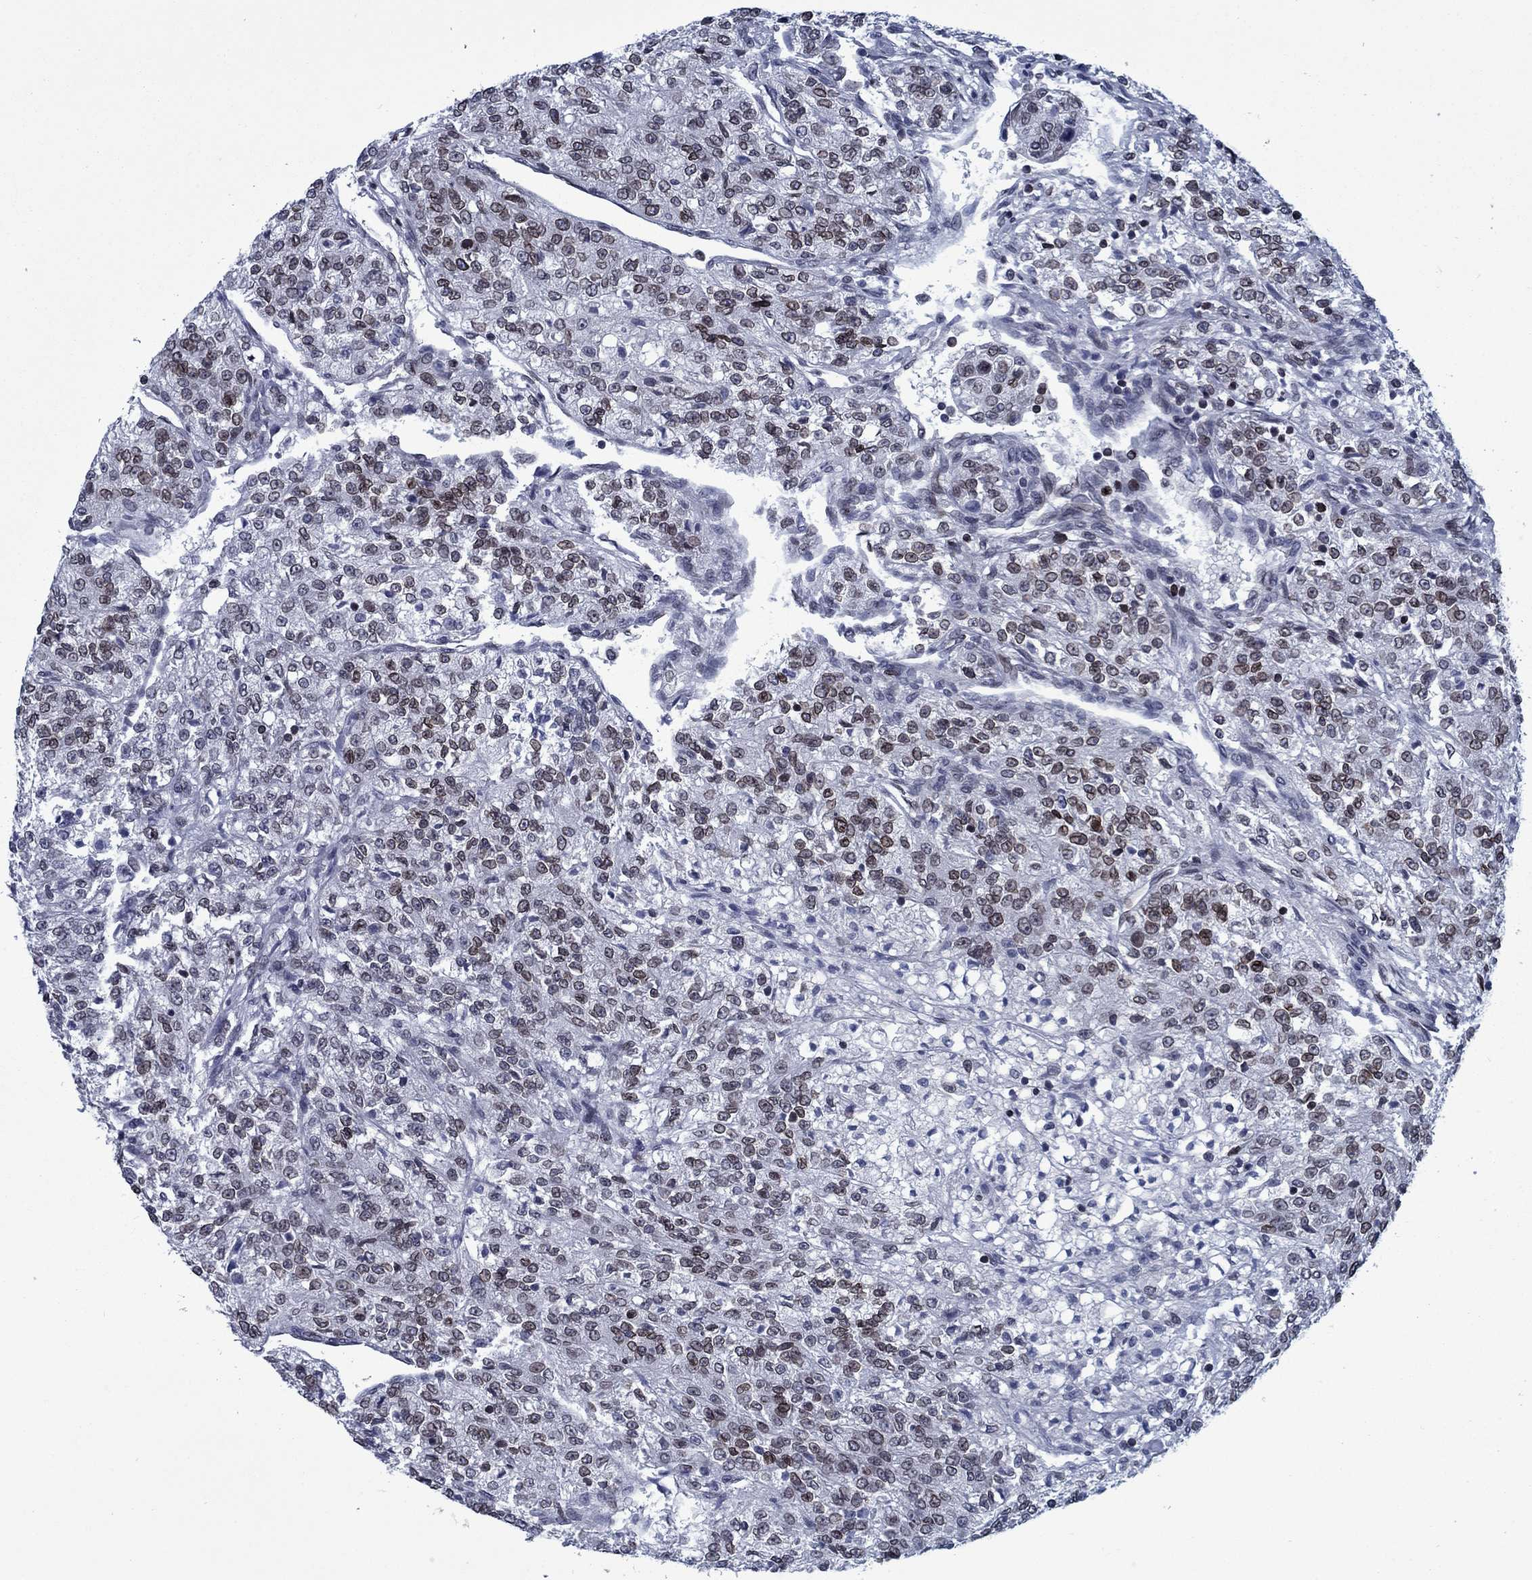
{"staining": {"intensity": "moderate", "quantity": "25%-75%", "location": "cytoplasmic/membranous,nuclear"}, "tissue": "renal cancer", "cell_type": "Tumor cells", "image_type": "cancer", "snomed": [{"axis": "morphology", "description": "Adenocarcinoma, NOS"}, {"axis": "topography", "description": "Kidney"}], "caption": "Brown immunohistochemical staining in human renal adenocarcinoma demonstrates moderate cytoplasmic/membranous and nuclear staining in about 25%-75% of tumor cells.", "gene": "SLA", "patient": {"sex": "female", "age": 63}}